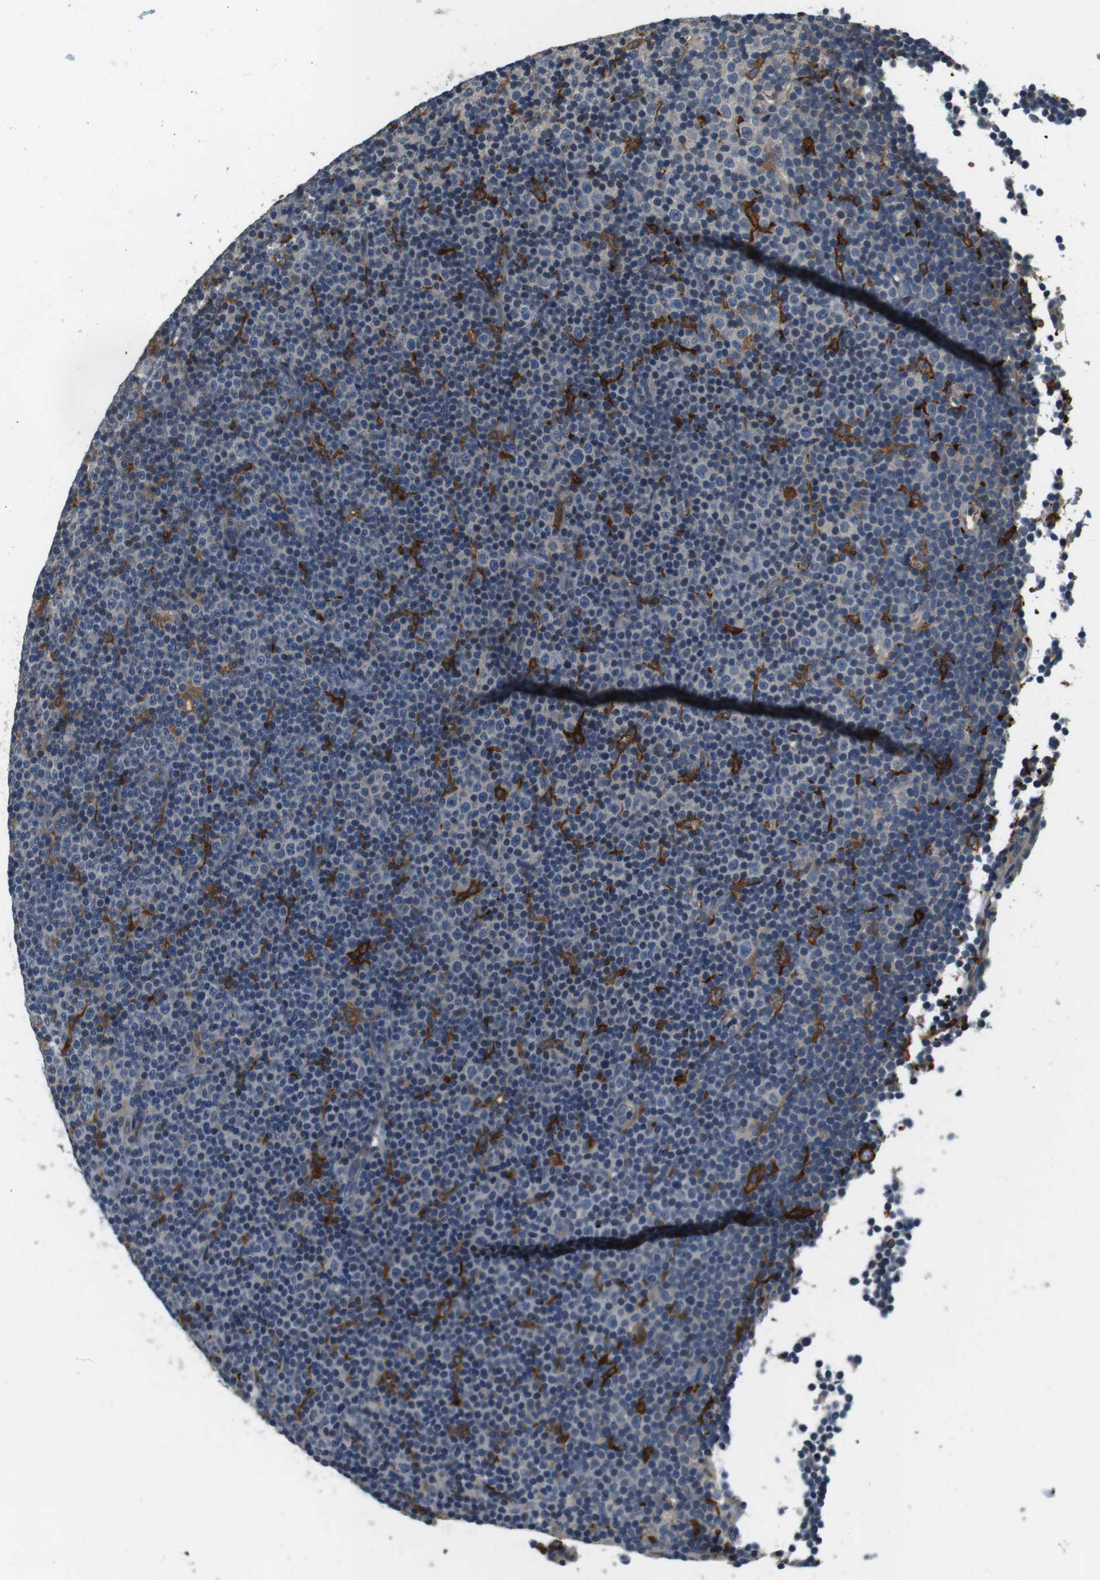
{"staining": {"intensity": "negative", "quantity": "none", "location": "none"}, "tissue": "lymphoma", "cell_type": "Tumor cells", "image_type": "cancer", "snomed": [{"axis": "morphology", "description": "Malignant lymphoma, non-Hodgkin's type, Low grade"}, {"axis": "topography", "description": "Lymph node"}], "caption": "DAB (3,3'-diaminobenzidine) immunohistochemical staining of human malignant lymphoma, non-Hodgkin's type (low-grade) demonstrates no significant positivity in tumor cells. (DAB (3,3'-diaminobenzidine) immunohistochemistry with hematoxylin counter stain).", "gene": "CD163L1", "patient": {"sex": "female", "age": 67}}